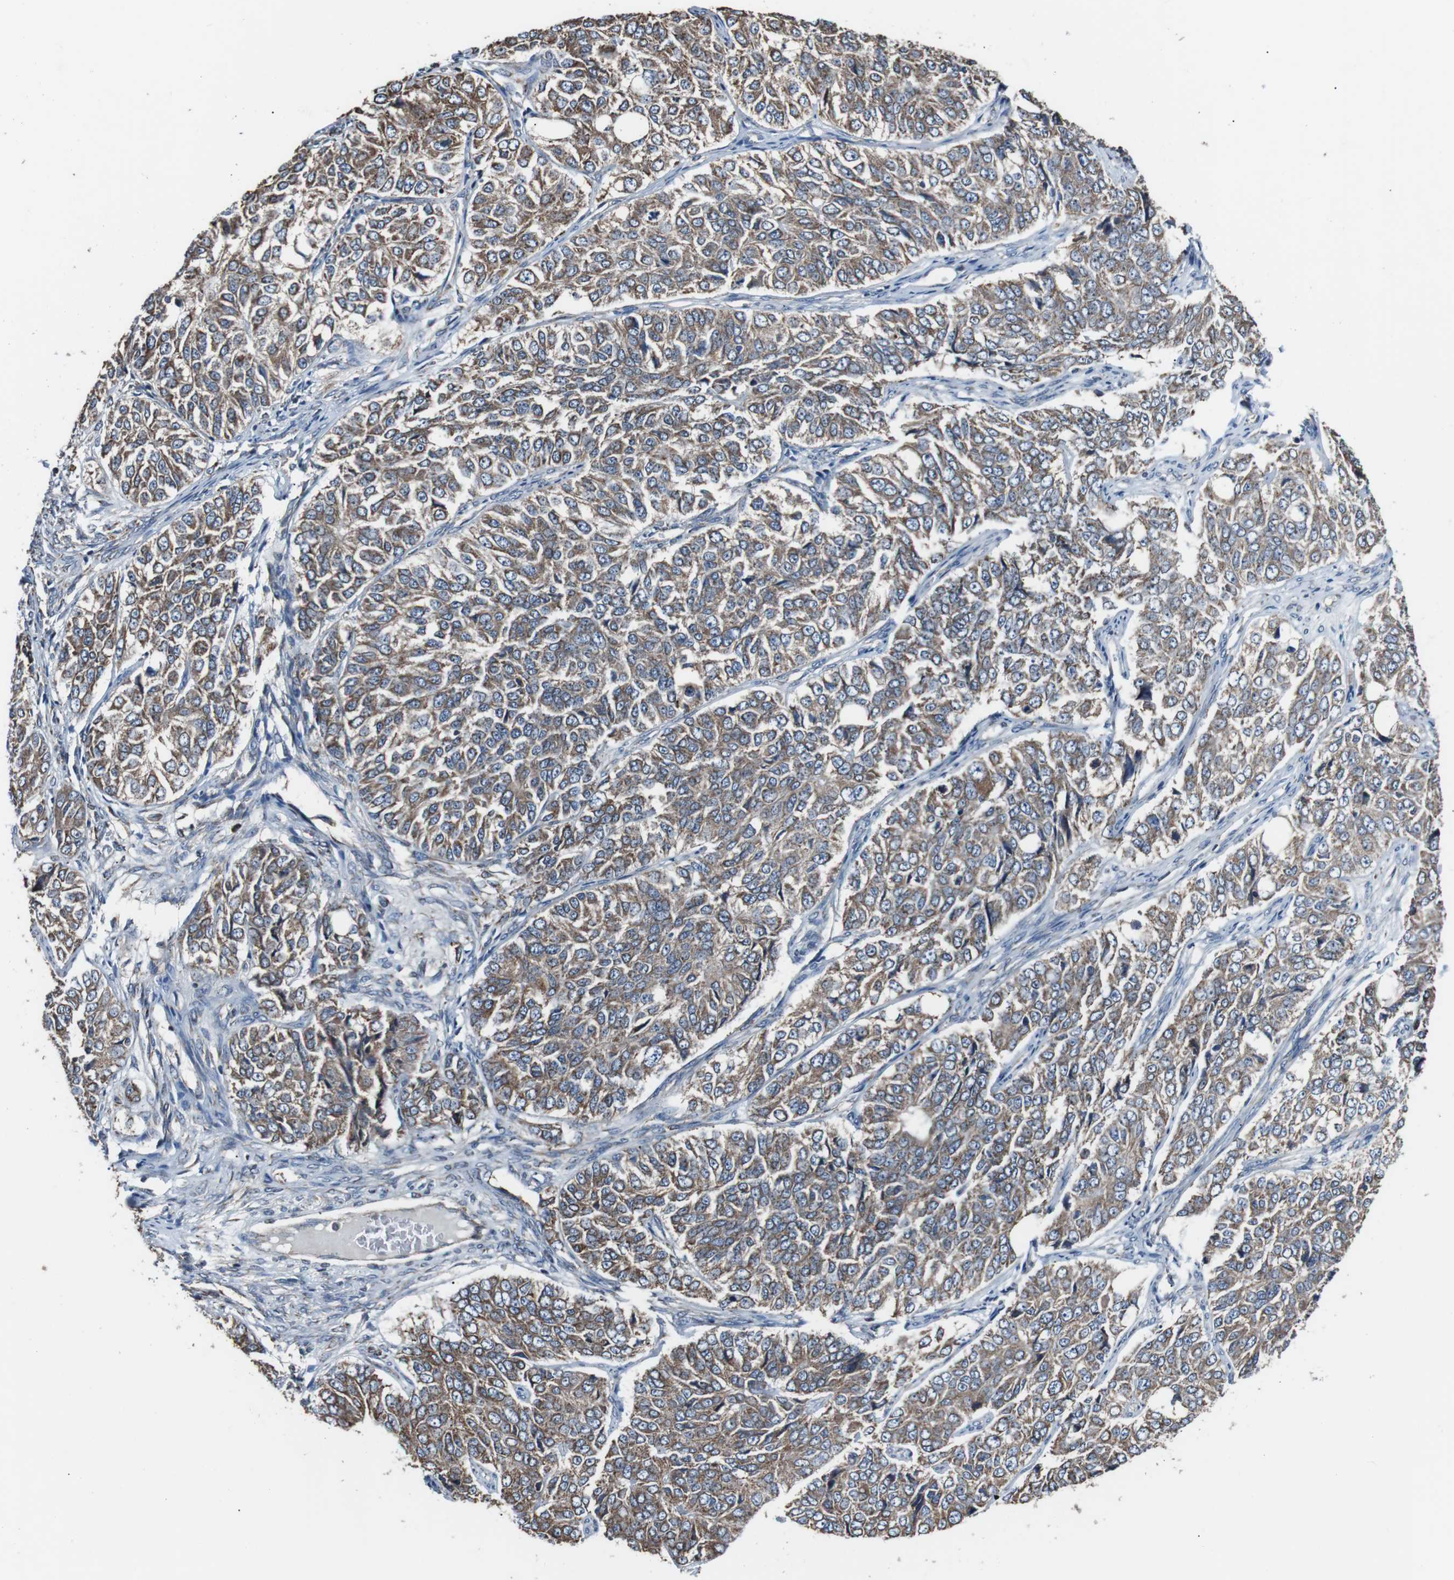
{"staining": {"intensity": "moderate", "quantity": ">75%", "location": "cytoplasmic/membranous"}, "tissue": "ovarian cancer", "cell_type": "Tumor cells", "image_type": "cancer", "snomed": [{"axis": "morphology", "description": "Carcinoma, endometroid"}, {"axis": "topography", "description": "Ovary"}], "caption": "This photomicrograph reveals immunohistochemistry staining of endometroid carcinoma (ovarian), with medium moderate cytoplasmic/membranous staining in about >75% of tumor cells.", "gene": "CISD2", "patient": {"sex": "female", "age": 51}}